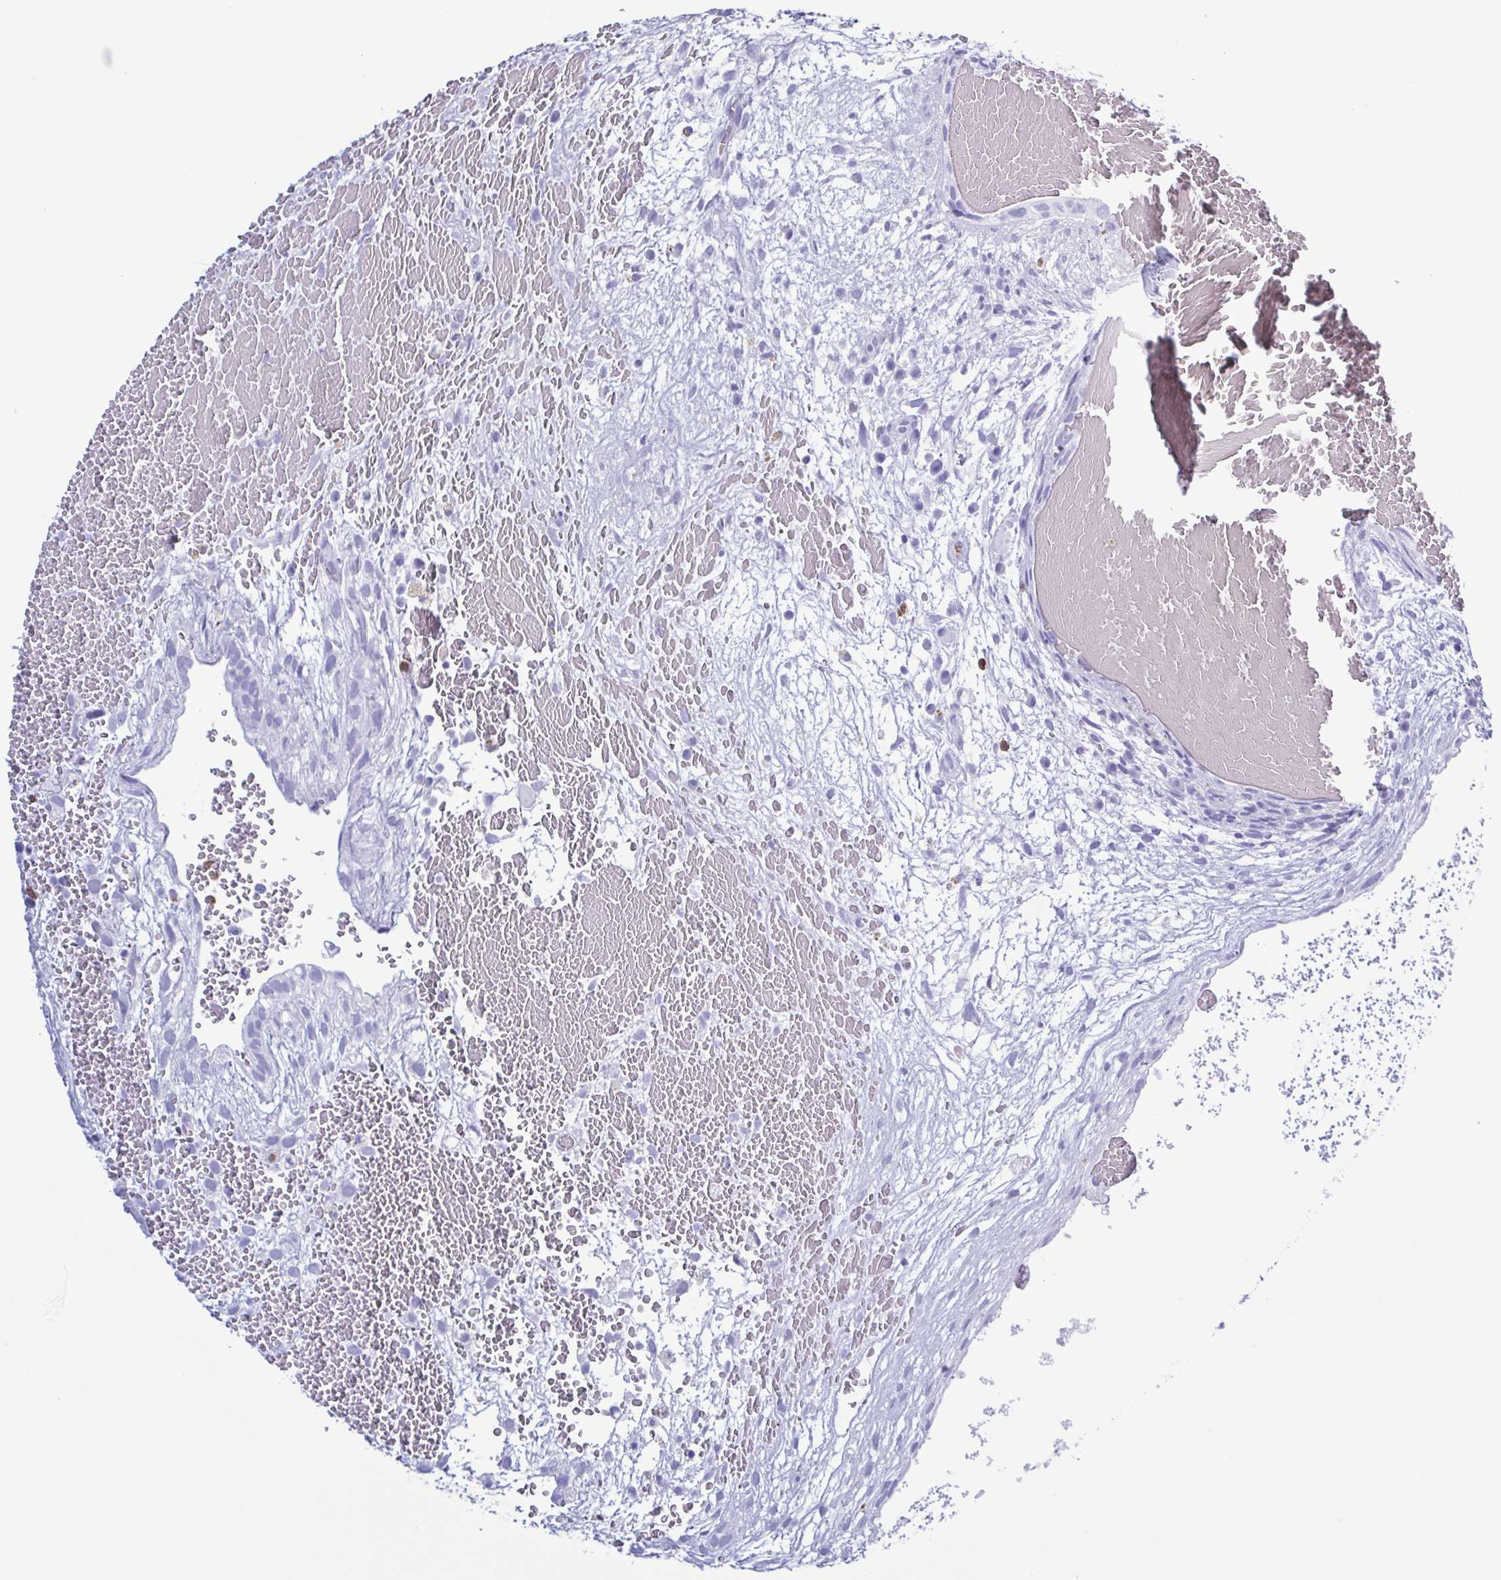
{"staining": {"intensity": "negative", "quantity": "none", "location": "none"}, "tissue": "testis cancer", "cell_type": "Tumor cells", "image_type": "cancer", "snomed": [{"axis": "morphology", "description": "Normal tissue, NOS"}, {"axis": "morphology", "description": "Carcinoma, Embryonal, NOS"}, {"axis": "topography", "description": "Testis"}], "caption": "There is no significant staining in tumor cells of testis cancer (embryonal carcinoma). Brightfield microscopy of IHC stained with DAB (brown) and hematoxylin (blue), captured at high magnification.", "gene": "LTF", "patient": {"sex": "male", "age": 32}}